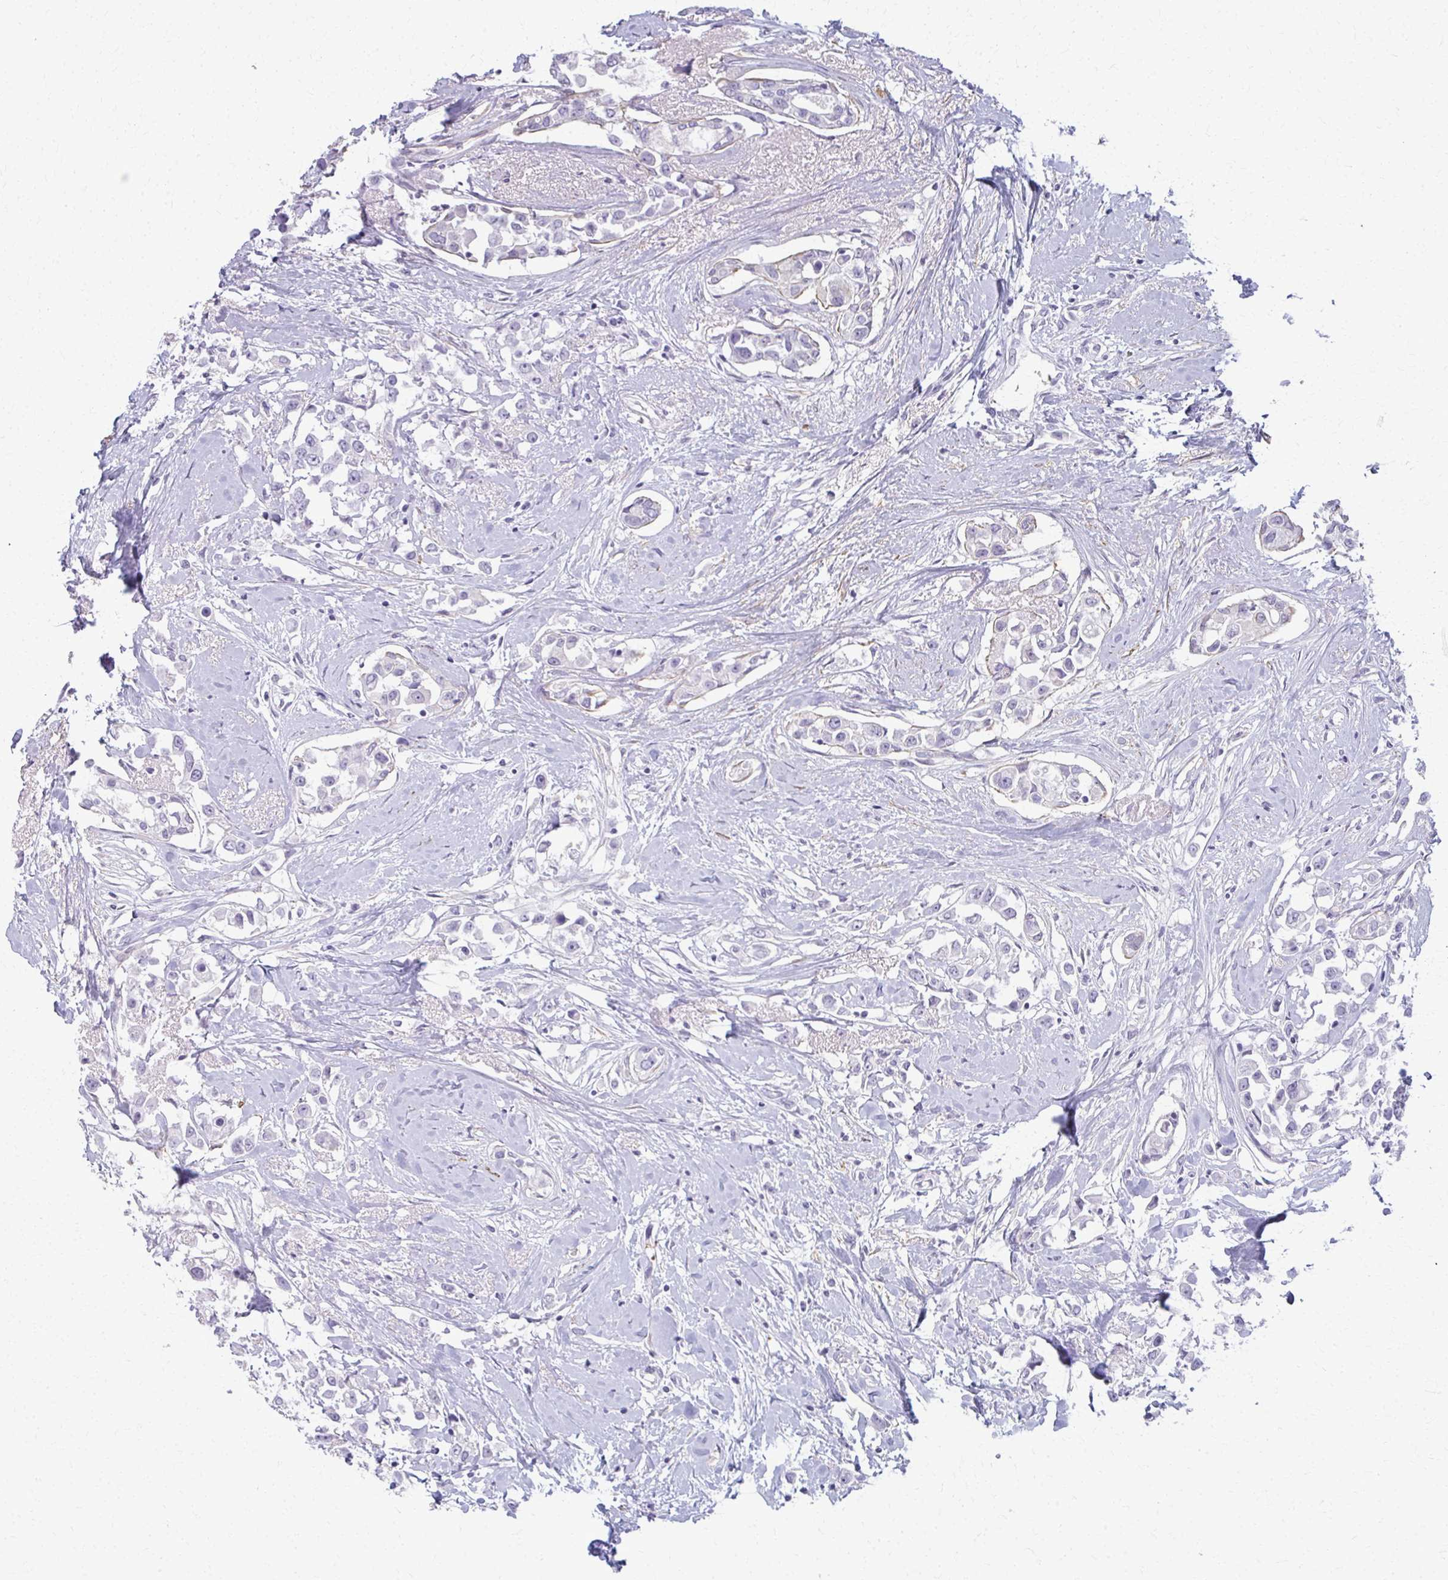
{"staining": {"intensity": "negative", "quantity": "none", "location": "none"}, "tissue": "breast cancer", "cell_type": "Tumor cells", "image_type": "cancer", "snomed": [{"axis": "morphology", "description": "Duct carcinoma"}, {"axis": "topography", "description": "Breast"}], "caption": "This is an IHC micrograph of human breast cancer. There is no expression in tumor cells.", "gene": "CA3", "patient": {"sex": "female", "age": 61}}